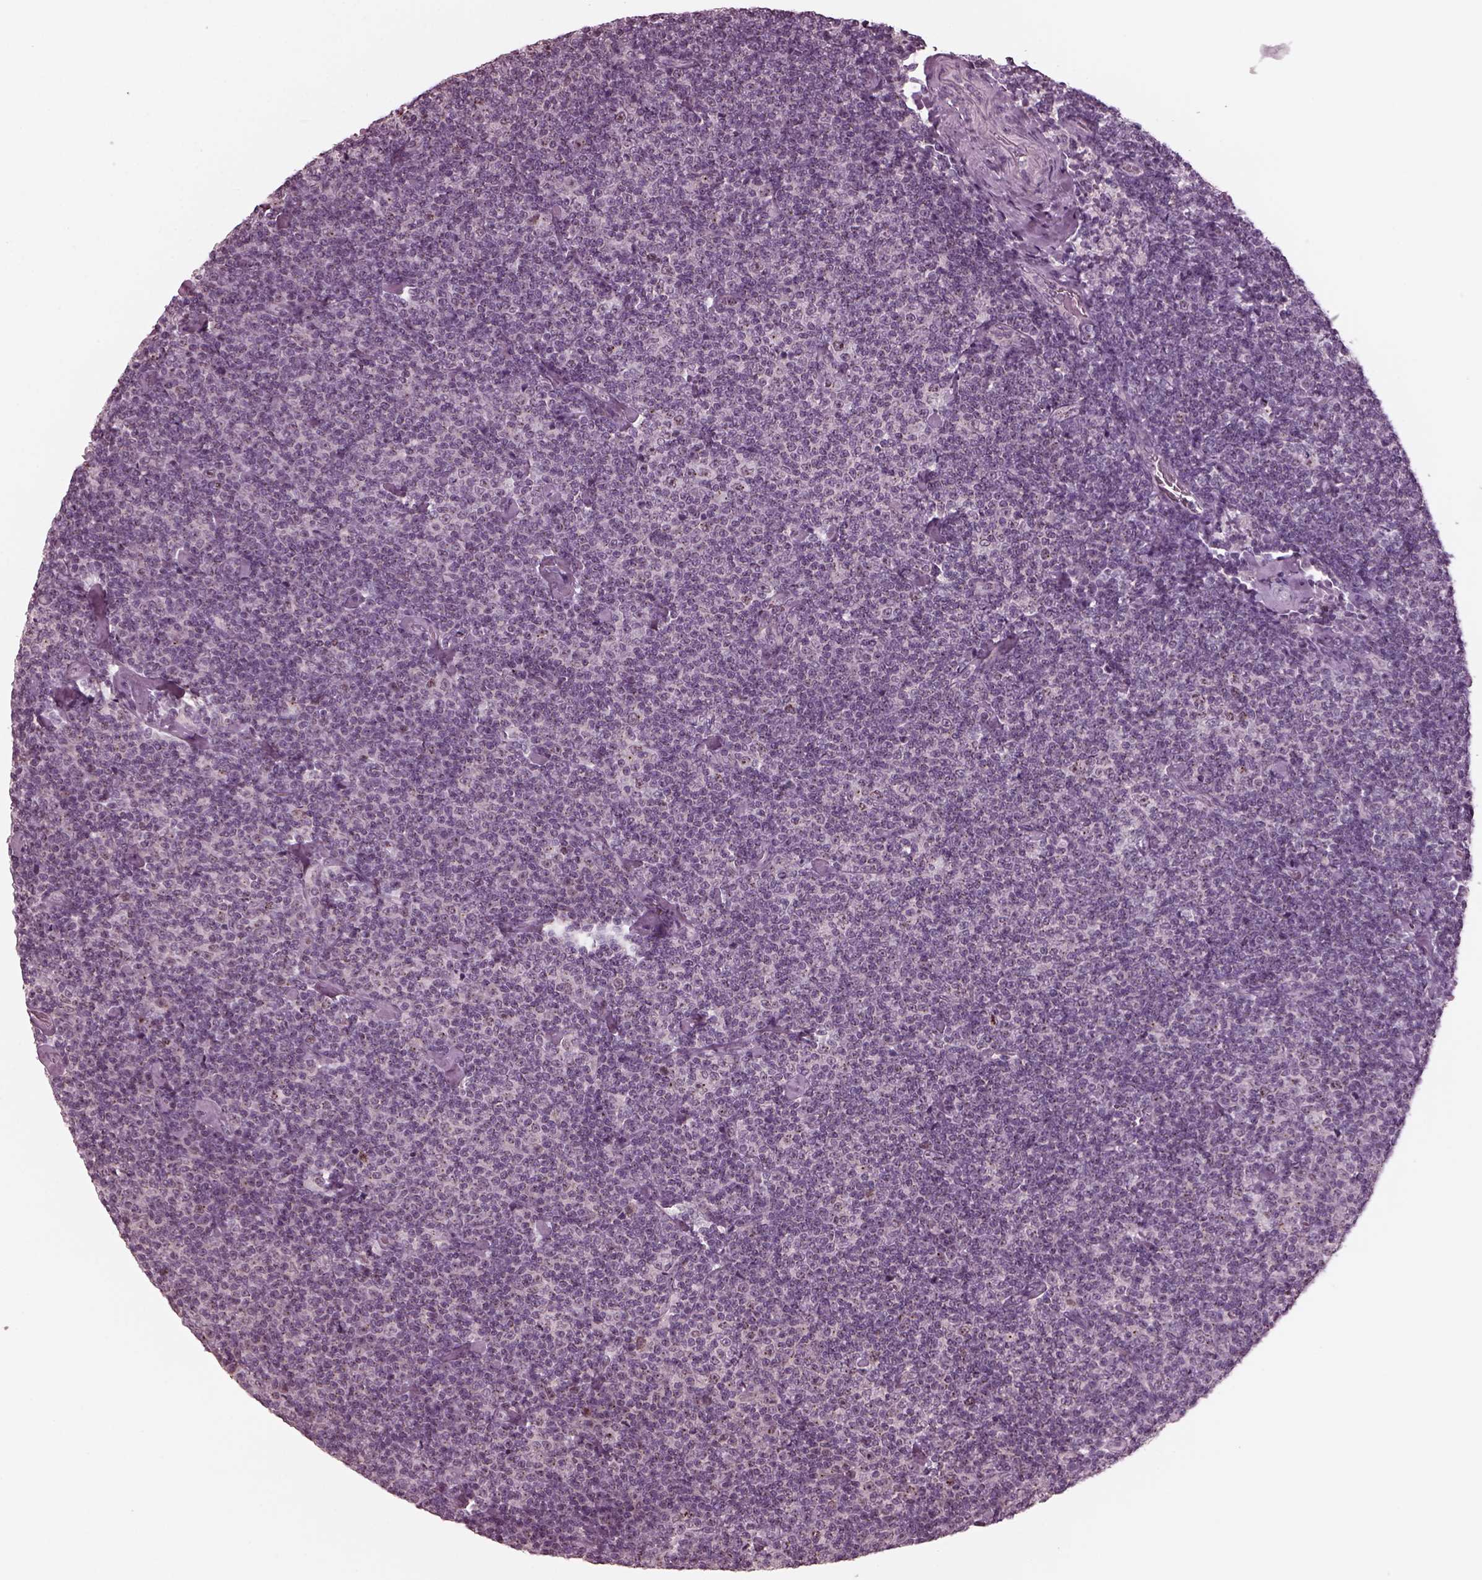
{"staining": {"intensity": "negative", "quantity": "none", "location": "none"}, "tissue": "lymphoma", "cell_type": "Tumor cells", "image_type": "cancer", "snomed": [{"axis": "morphology", "description": "Malignant lymphoma, non-Hodgkin's type, Low grade"}, {"axis": "topography", "description": "Lymph node"}], "caption": "Histopathology image shows no significant protein staining in tumor cells of low-grade malignant lymphoma, non-Hodgkin's type.", "gene": "SAXO1", "patient": {"sex": "male", "age": 81}}